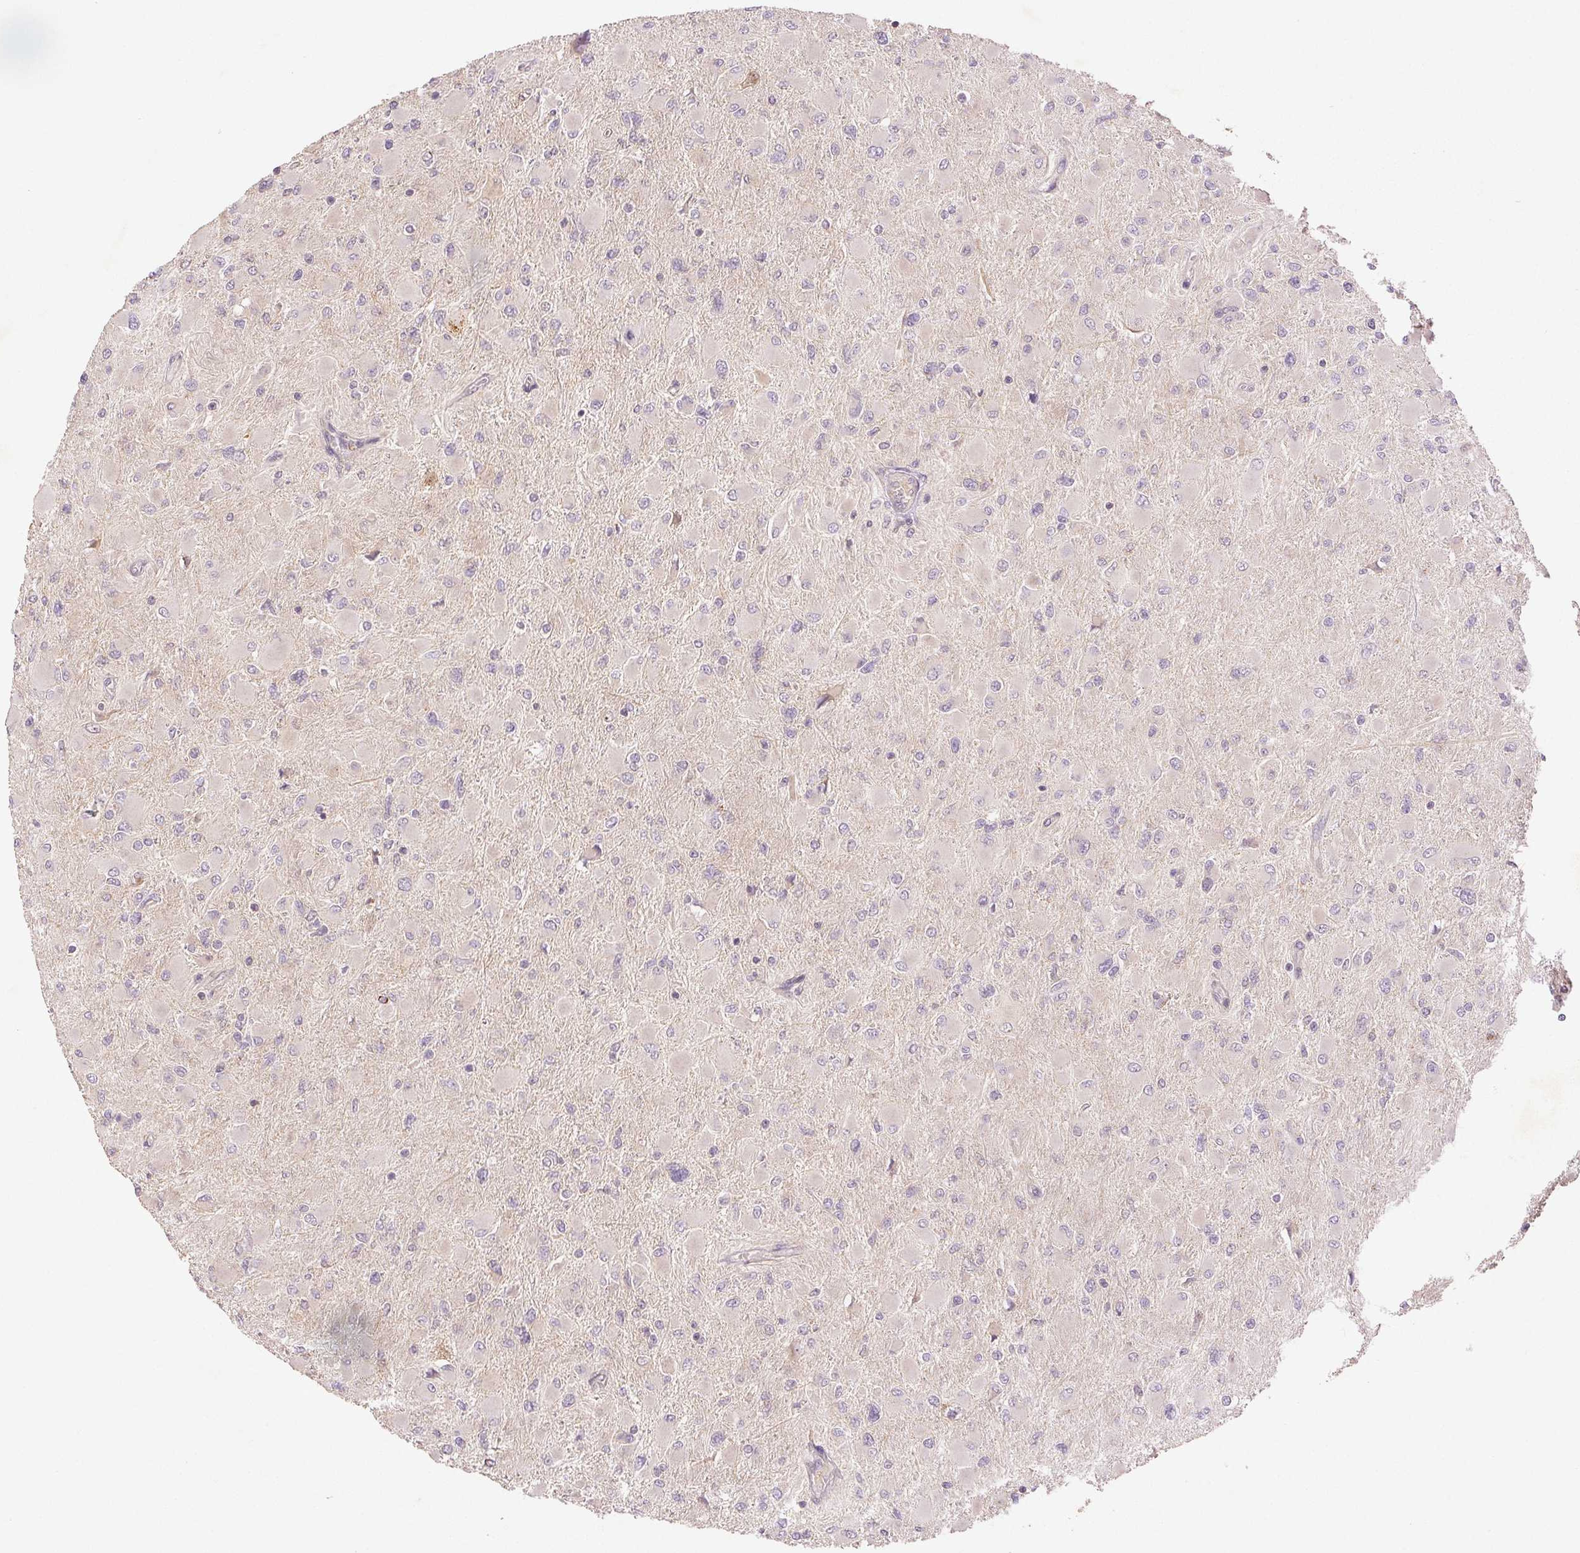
{"staining": {"intensity": "negative", "quantity": "none", "location": "none"}, "tissue": "glioma", "cell_type": "Tumor cells", "image_type": "cancer", "snomed": [{"axis": "morphology", "description": "Glioma, malignant, High grade"}, {"axis": "topography", "description": "Cerebral cortex"}], "caption": "Human glioma stained for a protein using immunohistochemistry shows no staining in tumor cells.", "gene": "YIF1B", "patient": {"sex": "female", "age": 36}}